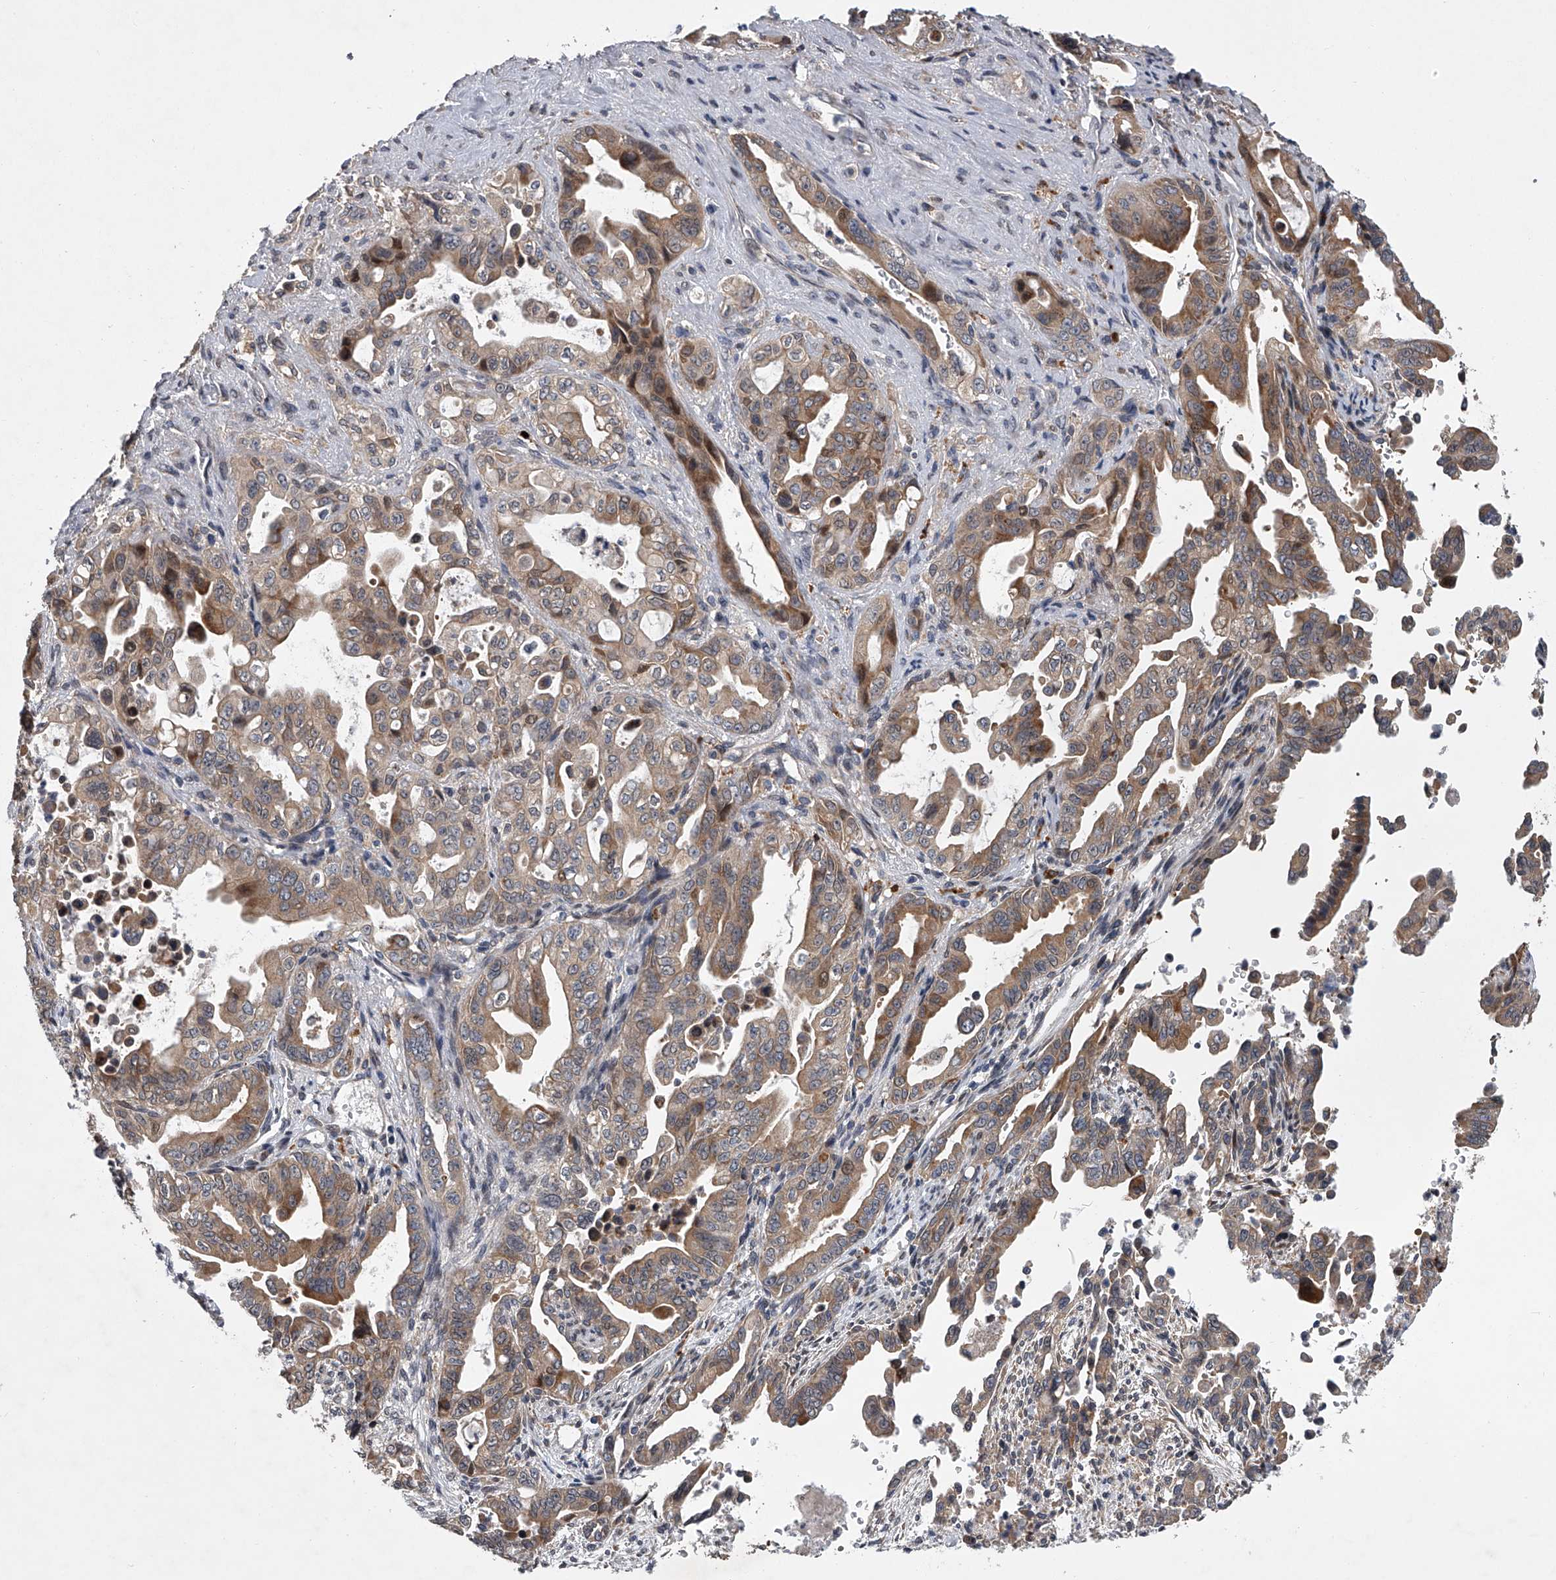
{"staining": {"intensity": "moderate", "quantity": ">75%", "location": "cytoplasmic/membranous"}, "tissue": "pancreatic cancer", "cell_type": "Tumor cells", "image_type": "cancer", "snomed": [{"axis": "morphology", "description": "Adenocarcinoma, NOS"}, {"axis": "topography", "description": "Pancreas"}], "caption": "Immunohistochemical staining of pancreatic cancer shows medium levels of moderate cytoplasmic/membranous protein staining in about >75% of tumor cells.", "gene": "TRIM8", "patient": {"sex": "male", "age": 70}}